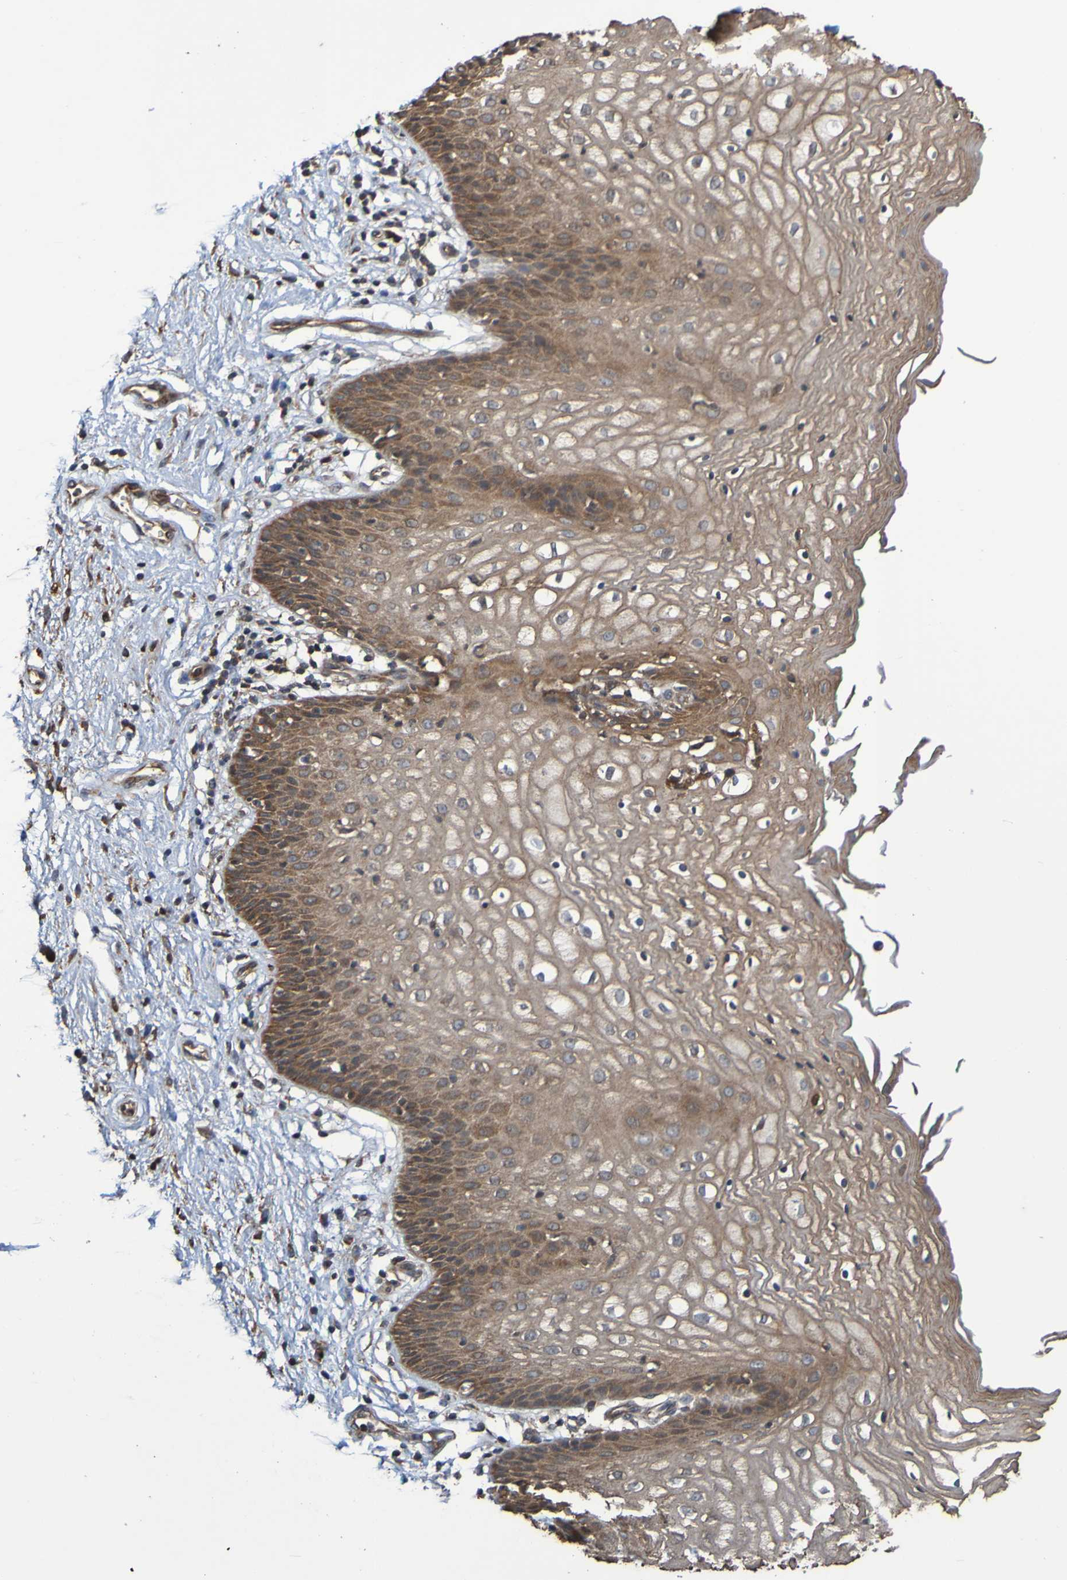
{"staining": {"intensity": "moderate", "quantity": ">75%", "location": "cytoplasmic/membranous"}, "tissue": "vagina", "cell_type": "Squamous epithelial cells", "image_type": "normal", "snomed": [{"axis": "morphology", "description": "Normal tissue, NOS"}, {"axis": "topography", "description": "Vagina"}], "caption": "Immunohistochemical staining of normal vagina shows medium levels of moderate cytoplasmic/membranous positivity in about >75% of squamous epithelial cells.", "gene": "UCN", "patient": {"sex": "female", "age": 34}}